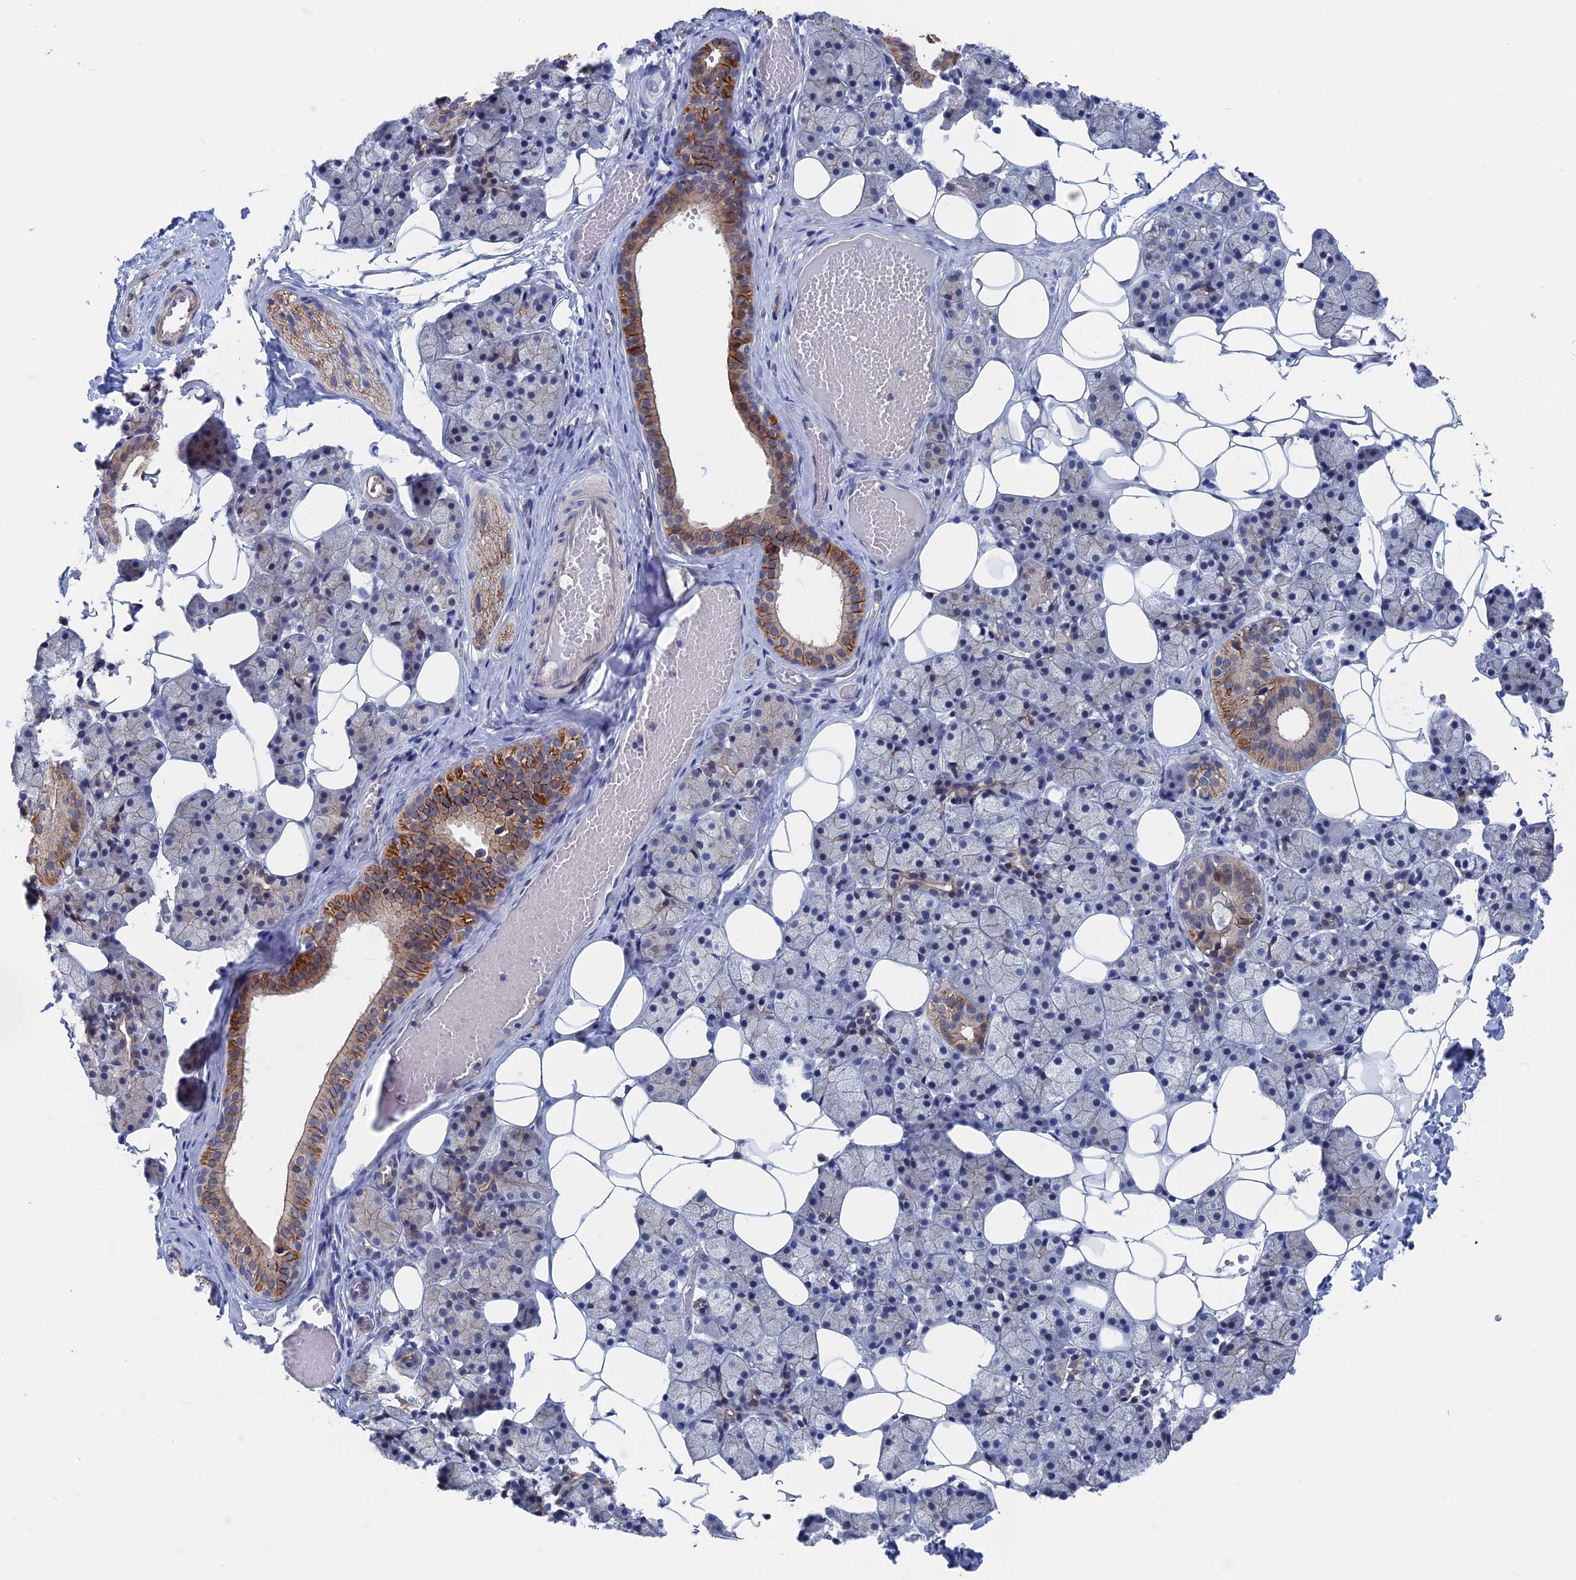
{"staining": {"intensity": "moderate", "quantity": "<25%", "location": "cytoplasmic/membranous"}, "tissue": "salivary gland", "cell_type": "Glandular cells", "image_type": "normal", "snomed": [{"axis": "morphology", "description": "Normal tissue, NOS"}, {"axis": "topography", "description": "Salivary gland"}], "caption": "A brown stain shows moderate cytoplasmic/membranous expression of a protein in glandular cells of unremarkable salivary gland. (DAB = brown stain, brightfield microscopy at high magnification).", "gene": "MARCHF3", "patient": {"sex": "female", "age": 33}}